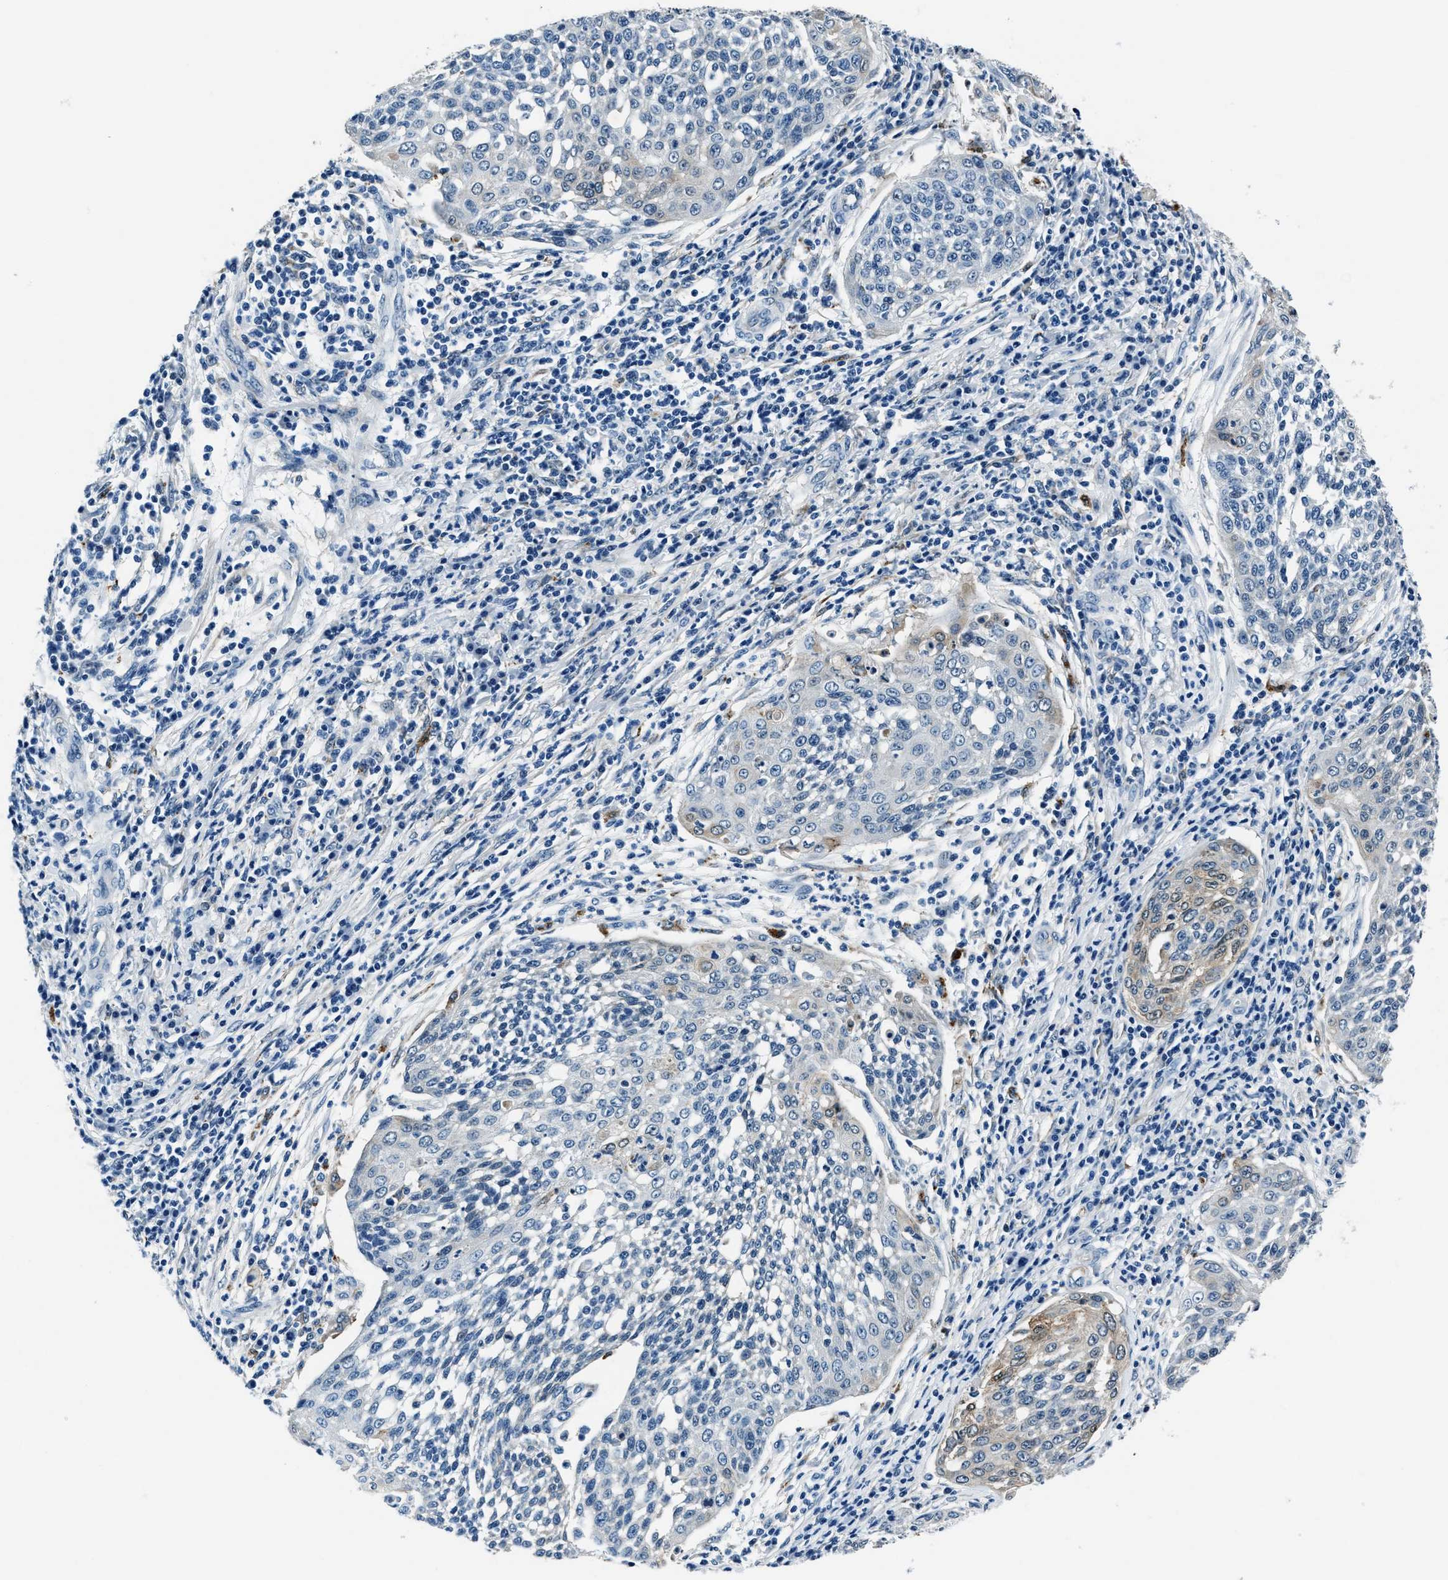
{"staining": {"intensity": "moderate", "quantity": "<25%", "location": "cytoplasmic/membranous"}, "tissue": "cervical cancer", "cell_type": "Tumor cells", "image_type": "cancer", "snomed": [{"axis": "morphology", "description": "Squamous cell carcinoma, NOS"}, {"axis": "topography", "description": "Cervix"}], "caption": "This is a photomicrograph of IHC staining of cervical cancer, which shows moderate staining in the cytoplasmic/membranous of tumor cells.", "gene": "PTPDC1", "patient": {"sex": "female", "age": 34}}